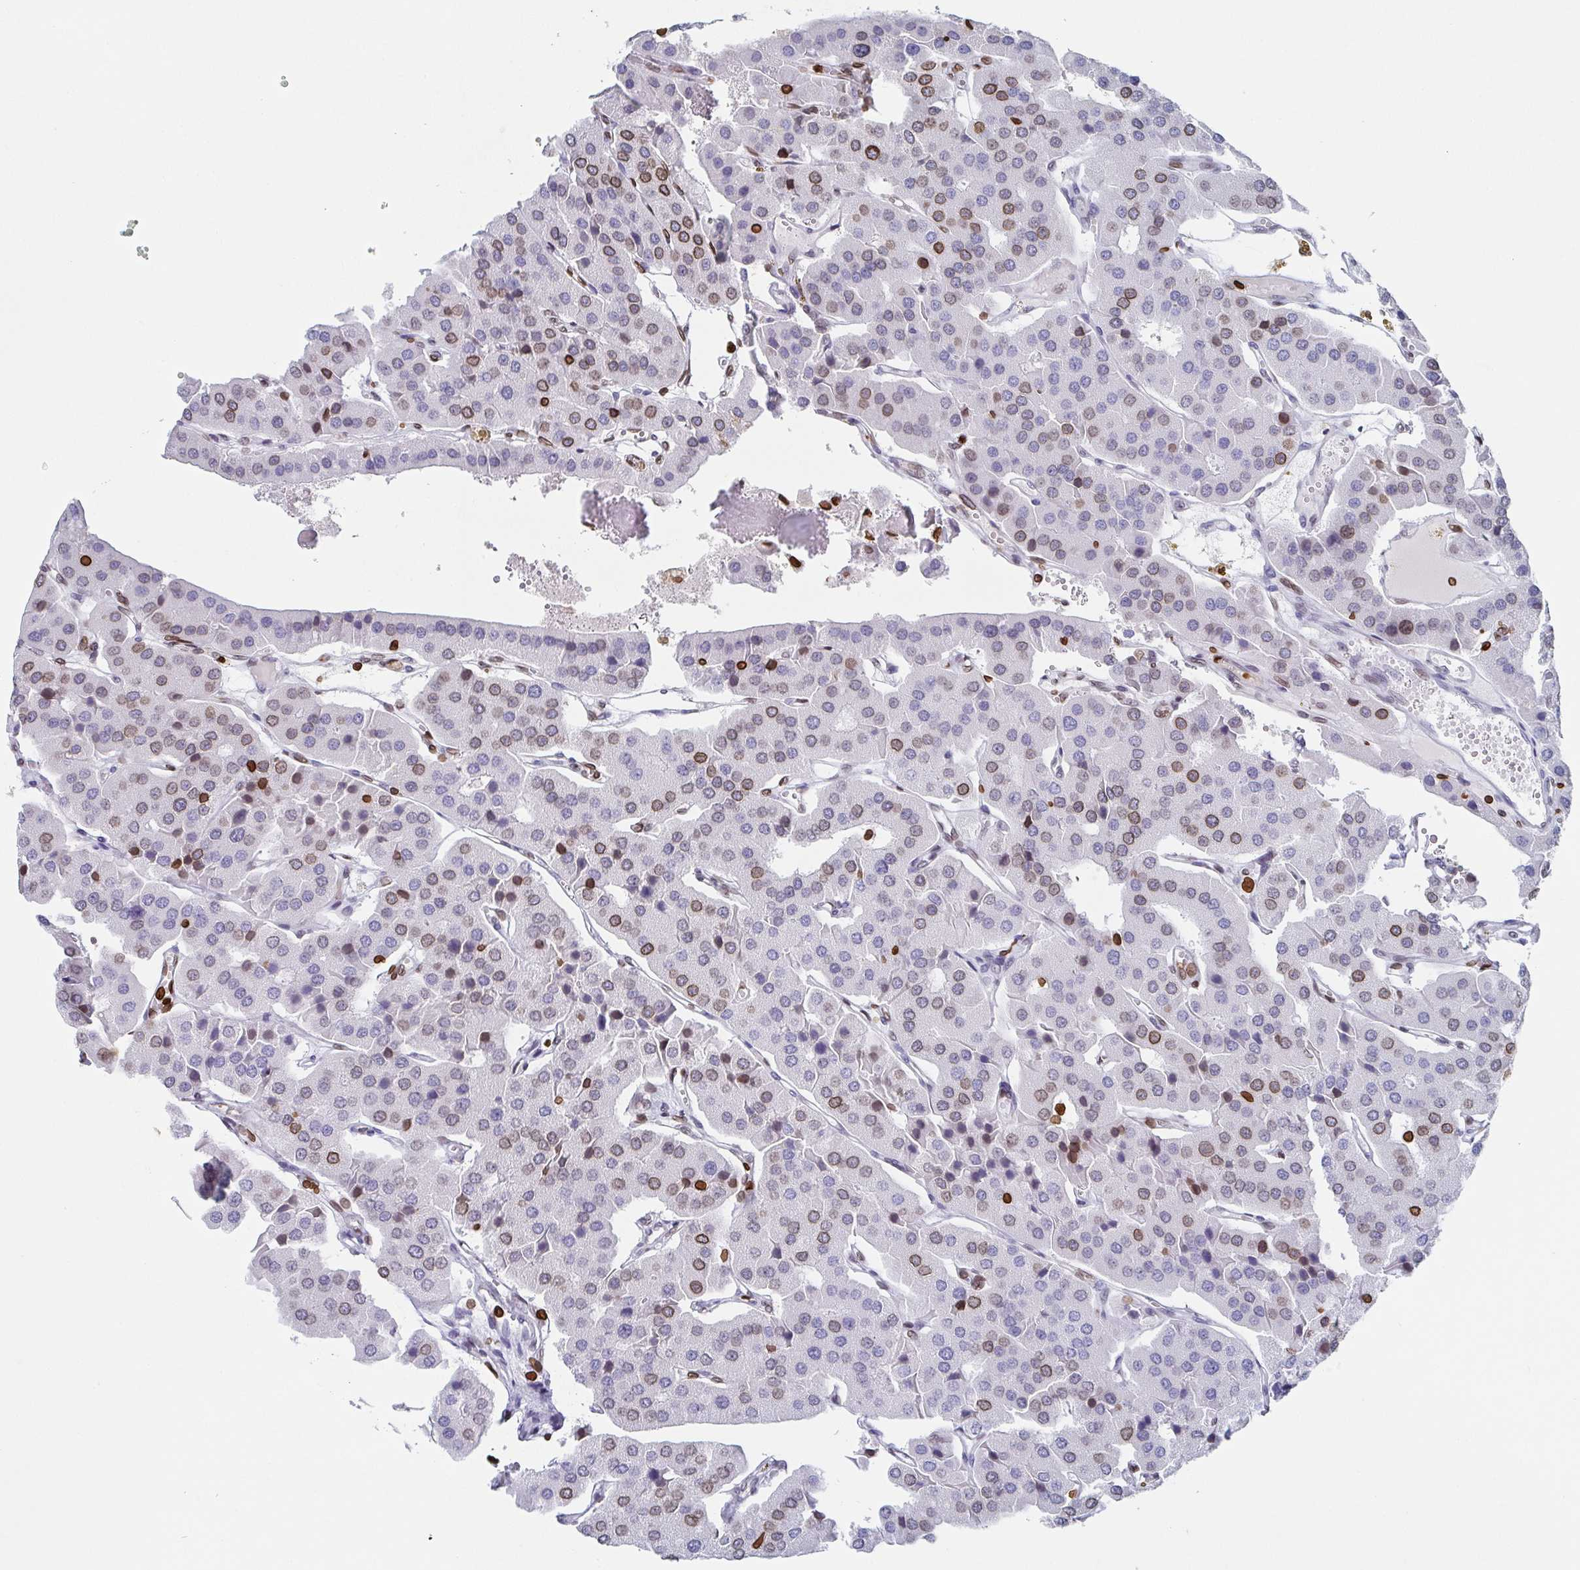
{"staining": {"intensity": "moderate", "quantity": "<25%", "location": "cytoplasmic/membranous,nuclear"}, "tissue": "parathyroid gland", "cell_type": "Glandular cells", "image_type": "normal", "snomed": [{"axis": "morphology", "description": "Normal tissue, NOS"}, {"axis": "morphology", "description": "Adenoma, NOS"}, {"axis": "topography", "description": "Parathyroid gland"}], "caption": "Immunohistochemical staining of normal human parathyroid gland demonstrates moderate cytoplasmic/membranous,nuclear protein expression in about <25% of glandular cells.", "gene": "BTBD7", "patient": {"sex": "female", "age": 86}}